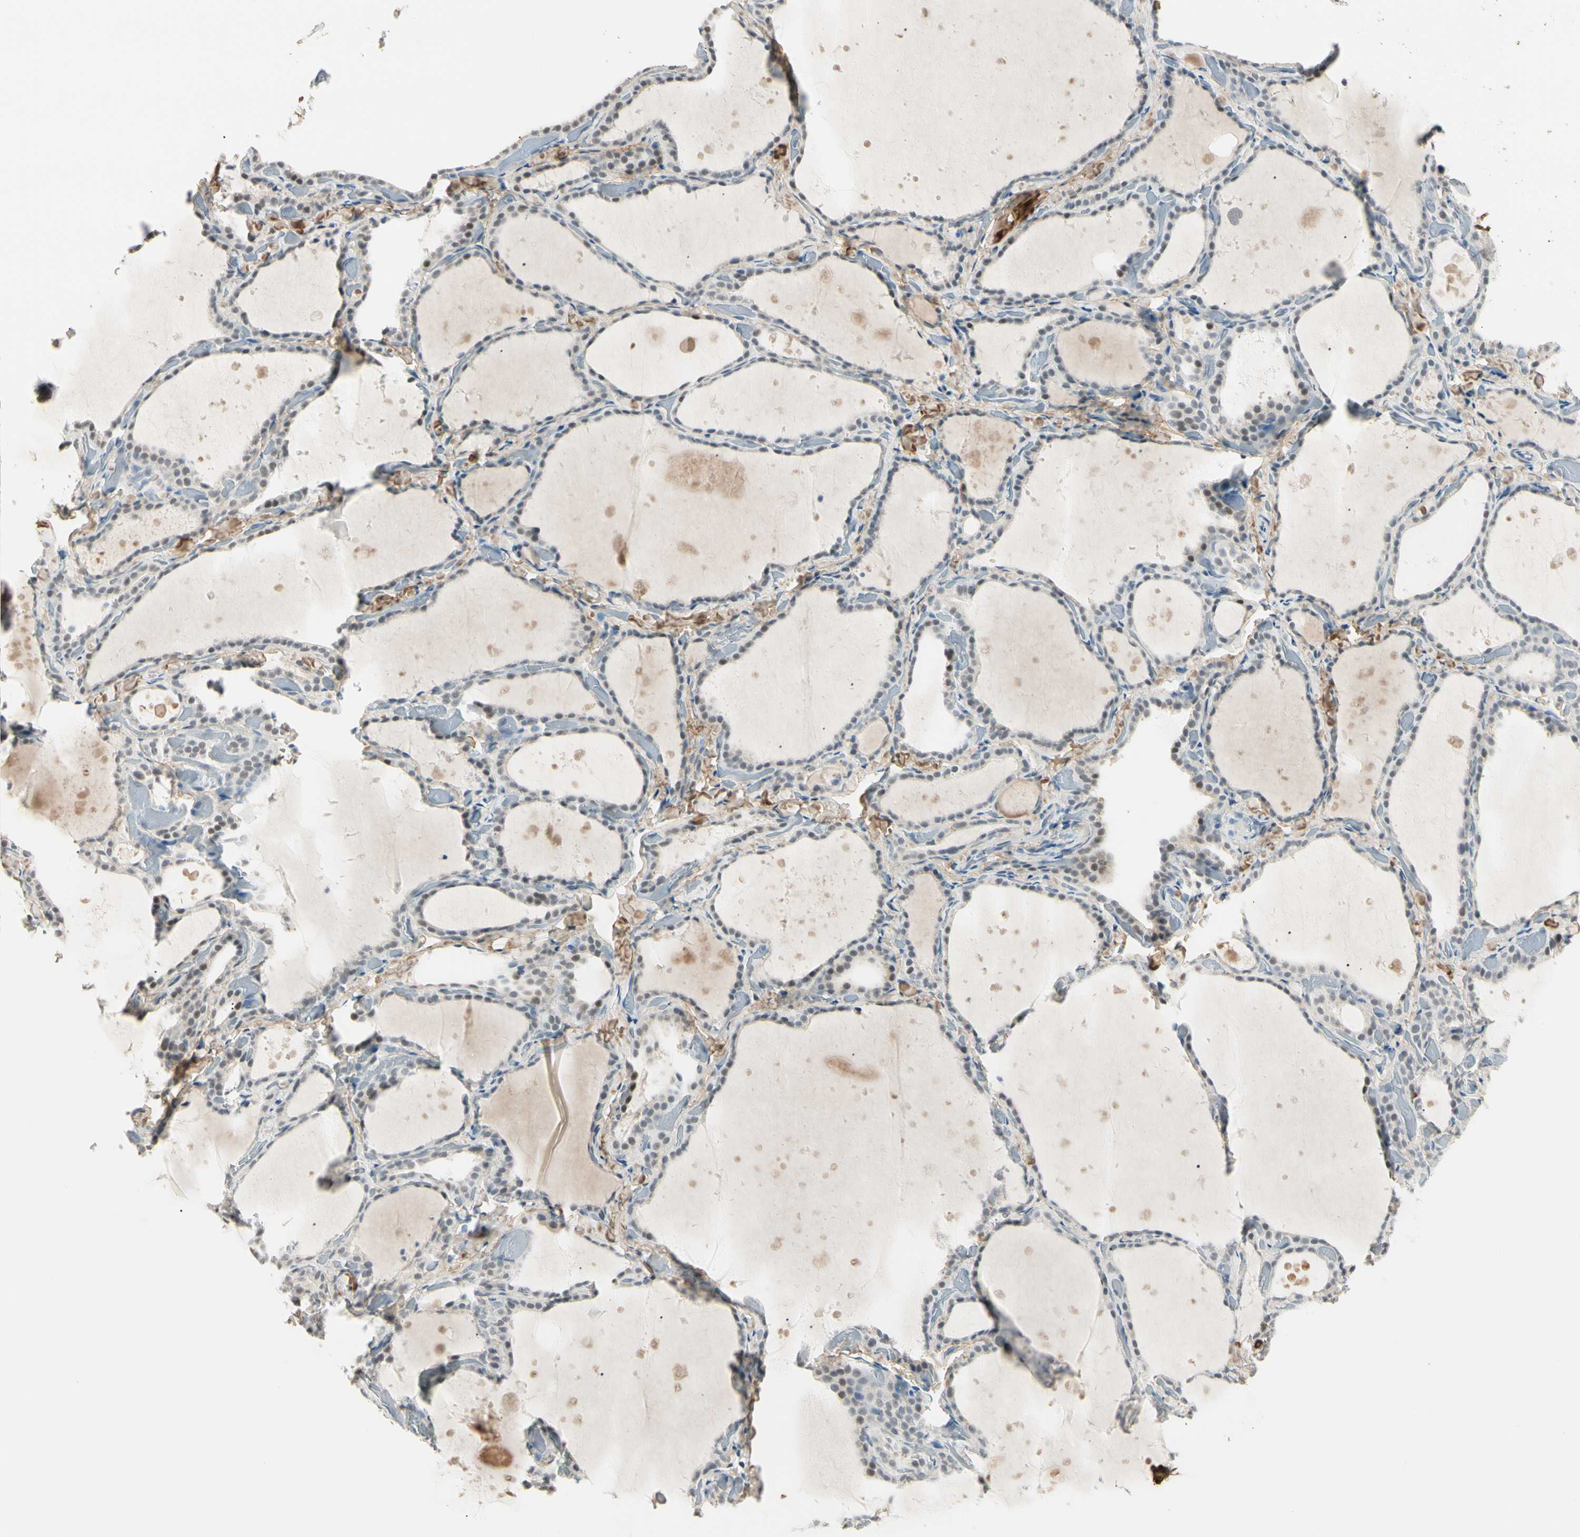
{"staining": {"intensity": "weak", "quantity": "<25%", "location": "nuclear"}, "tissue": "thyroid gland", "cell_type": "Glandular cells", "image_type": "normal", "snomed": [{"axis": "morphology", "description": "Normal tissue, NOS"}, {"axis": "topography", "description": "Thyroid gland"}], "caption": "High power microscopy histopathology image of an immunohistochemistry (IHC) micrograph of unremarkable thyroid gland, revealing no significant staining in glandular cells.", "gene": "ASPN", "patient": {"sex": "female", "age": 44}}